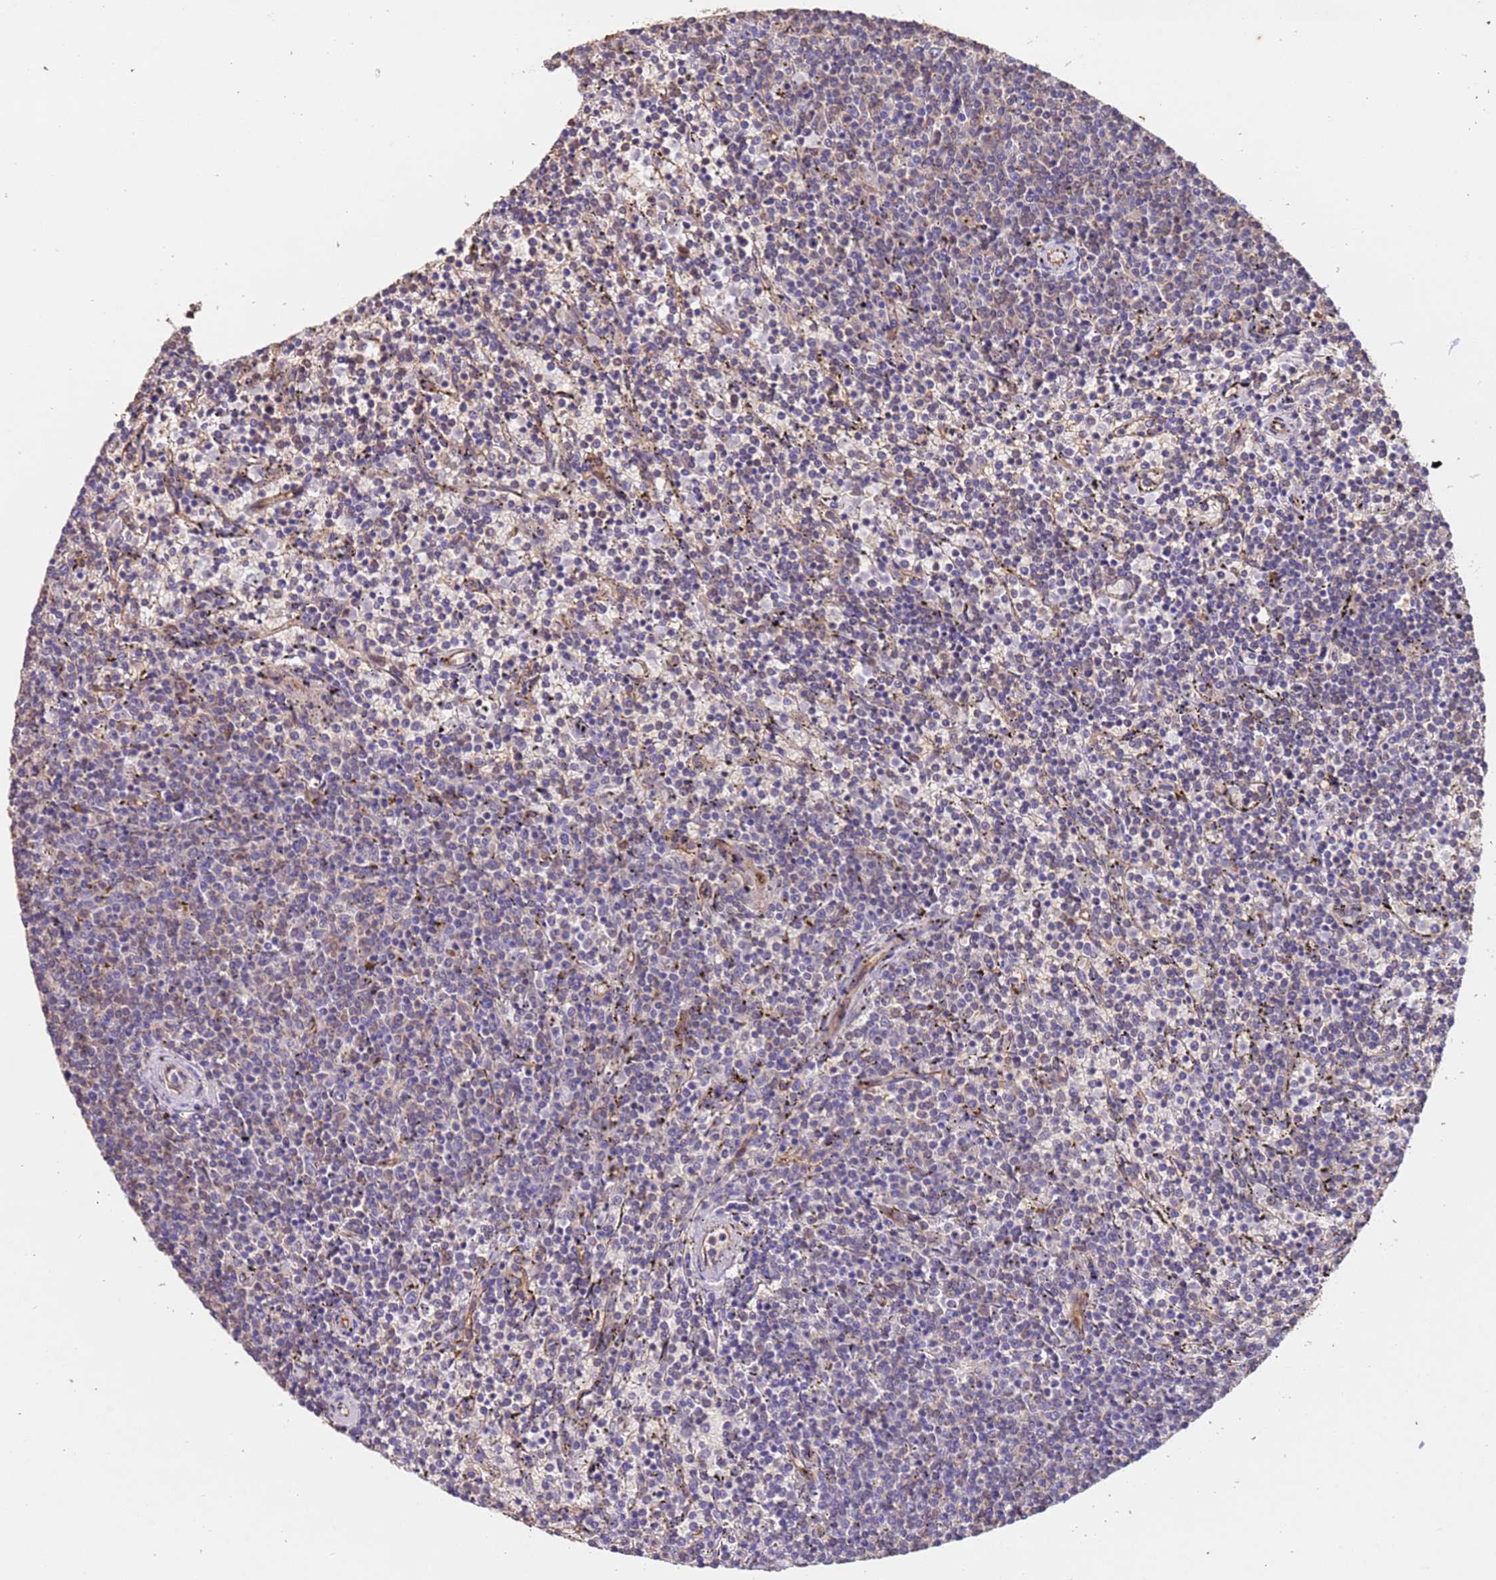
{"staining": {"intensity": "negative", "quantity": "none", "location": "none"}, "tissue": "lymphoma", "cell_type": "Tumor cells", "image_type": "cancer", "snomed": [{"axis": "morphology", "description": "Malignant lymphoma, non-Hodgkin's type, Low grade"}, {"axis": "topography", "description": "Spleen"}], "caption": "Immunohistochemistry of human low-grade malignant lymphoma, non-Hodgkin's type reveals no staining in tumor cells.", "gene": "MTX3", "patient": {"sex": "female", "age": 50}}